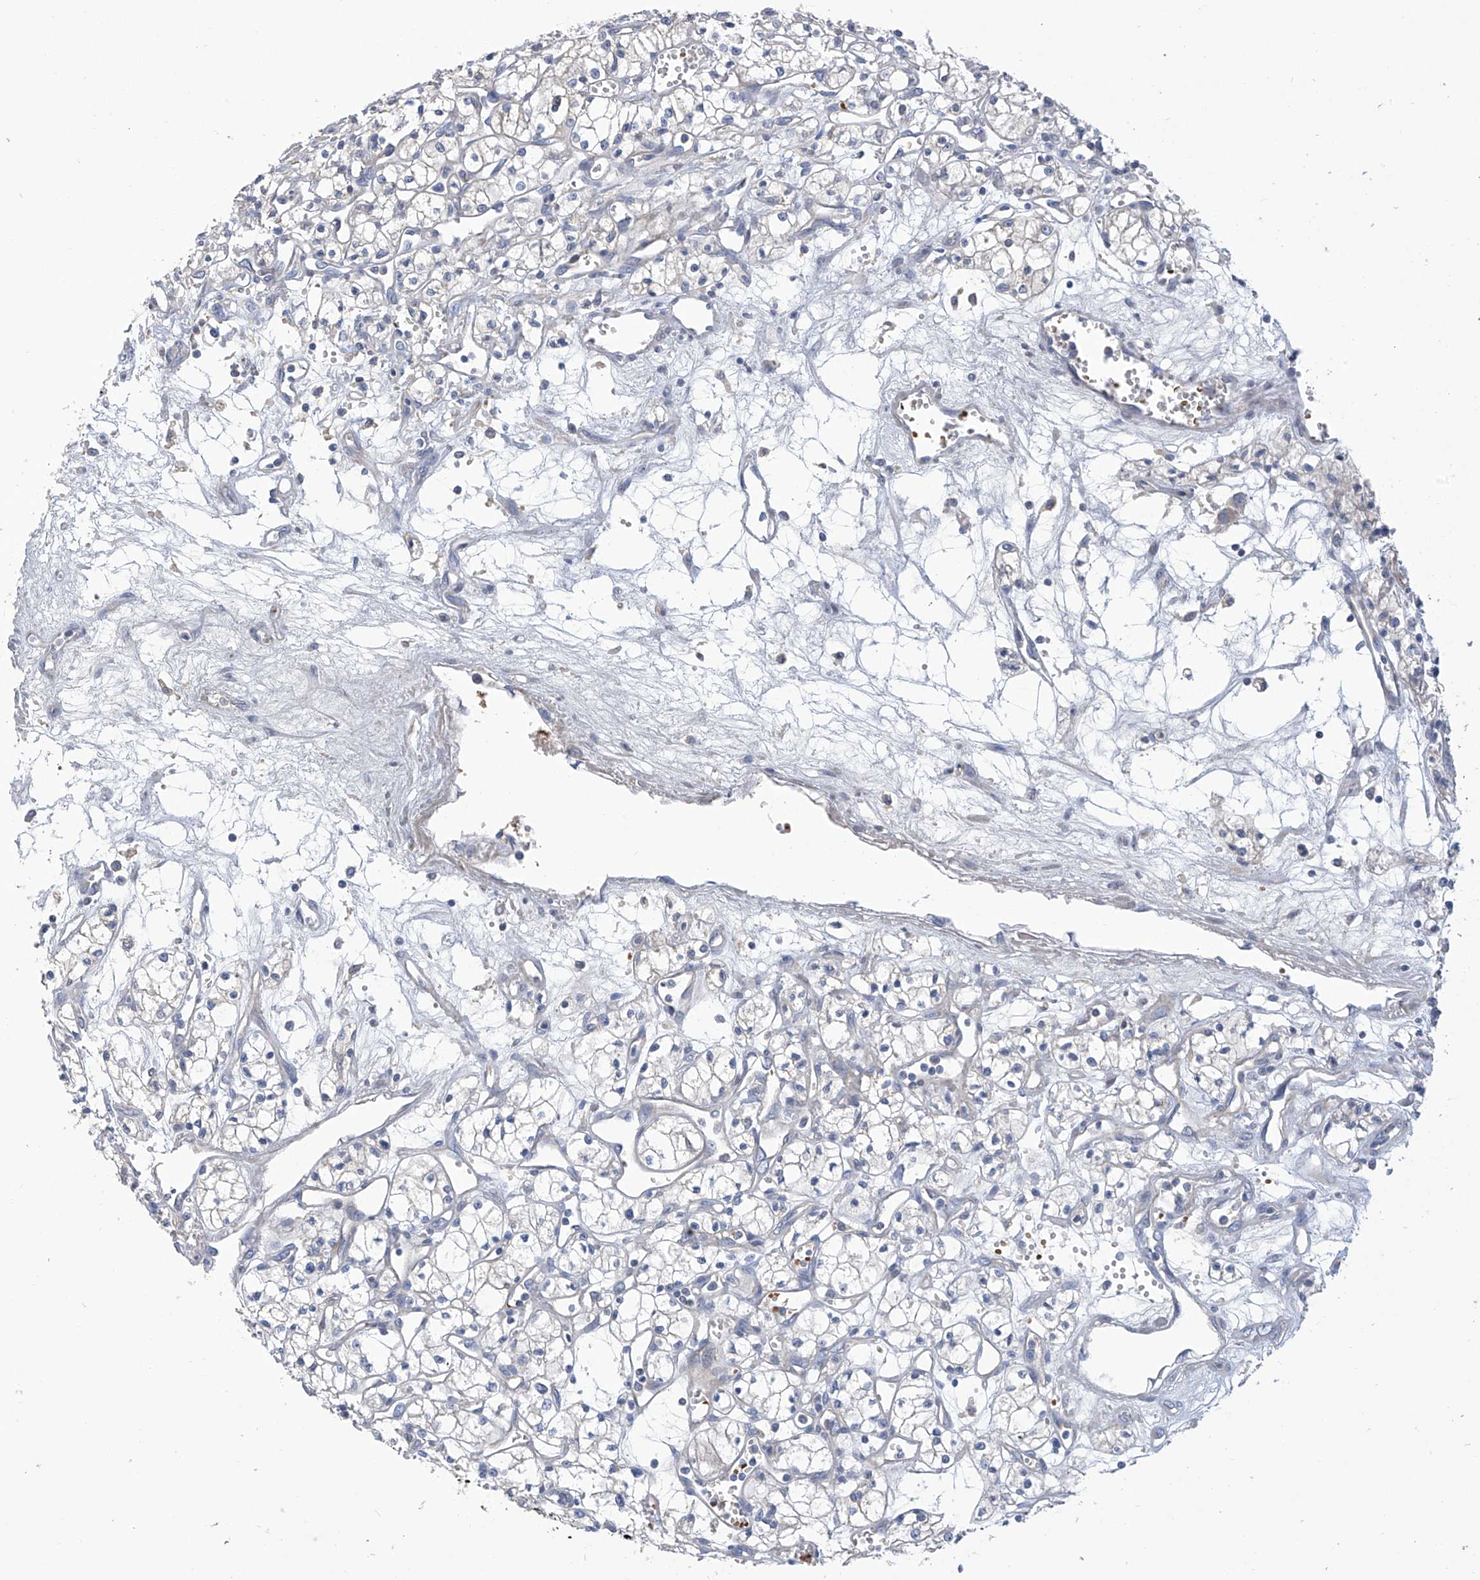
{"staining": {"intensity": "negative", "quantity": "none", "location": "none"}, "tissue": "renal cancer", "cell_type": "Tumor cells", "image_type": "cancer", "snomed": [{"axis": "morphology", "description": "Adenocarcinoma, NOS"}, {"axis": "topography", "description": "Kidney"}], "caption": "High magnification brightfield microscopy of renal adenocarcinoma stained with DAB (3,3'-diaminobenzidine) (brown) and counterstained with hematoxylin (blue): tumor cells show no significant expression.", "gene": "SLCO4A1", "patient": {"sex": "male", "age": 59}}